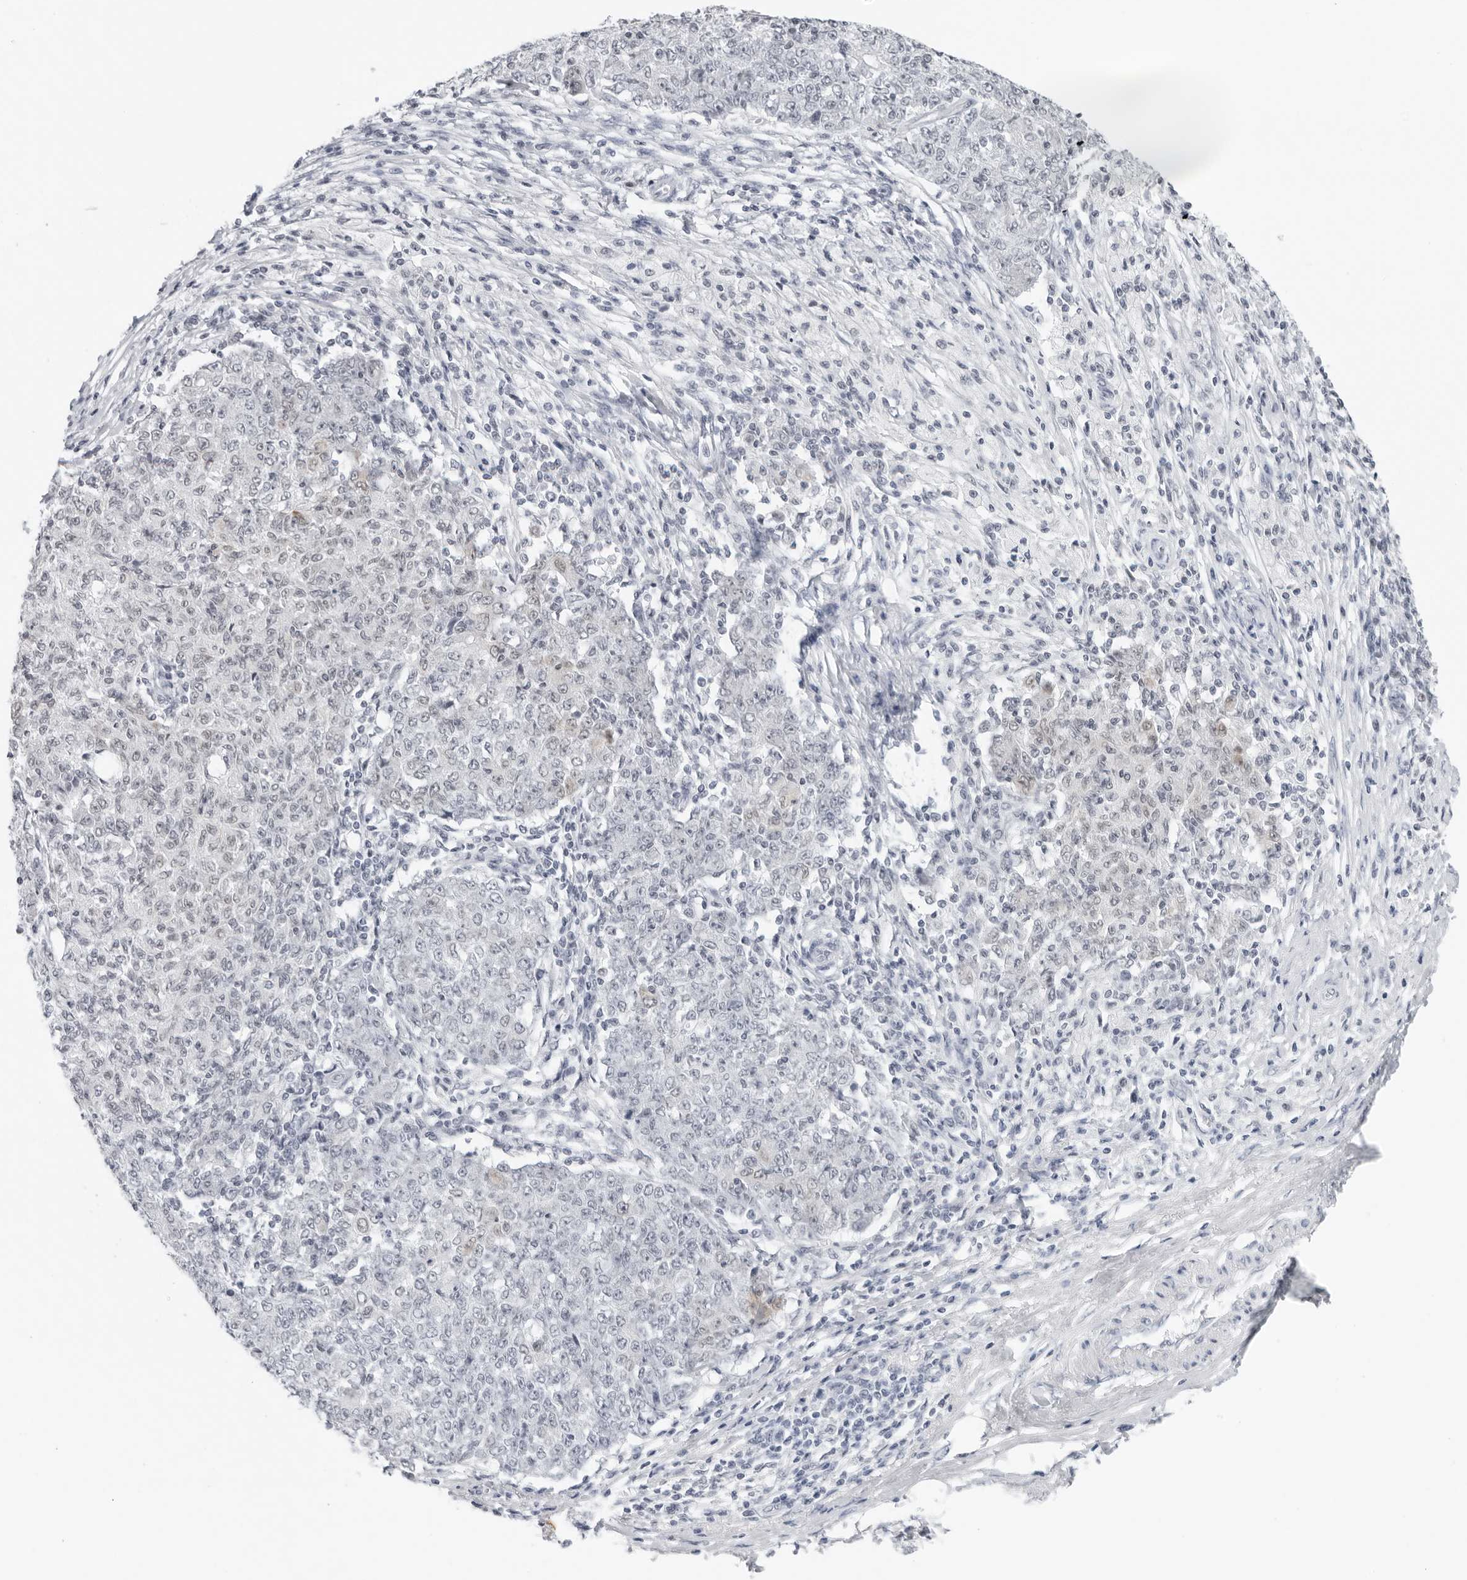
{"staining": {"intensity": "negative", "quantity": "none", "location": "none"}, "tissue": "ovarian cancer", "cell_type": "Tumor cells", "image_type": "cancer", "snomed": [{"axis": "morphology", "description": "Carcinoma, endometroid"}, {"axis": "topography", "description": "Ovary"}], "caption": "IHC image of neoplastic tissue: ovarian cancer (endometroid carcinoma) stained with DAB (3,3'-diaminobenzidine) exhibits no significant protein positivity in tumor cells.", "gene": "FLG2", "patient": {"sex": "female", "age": 42}}